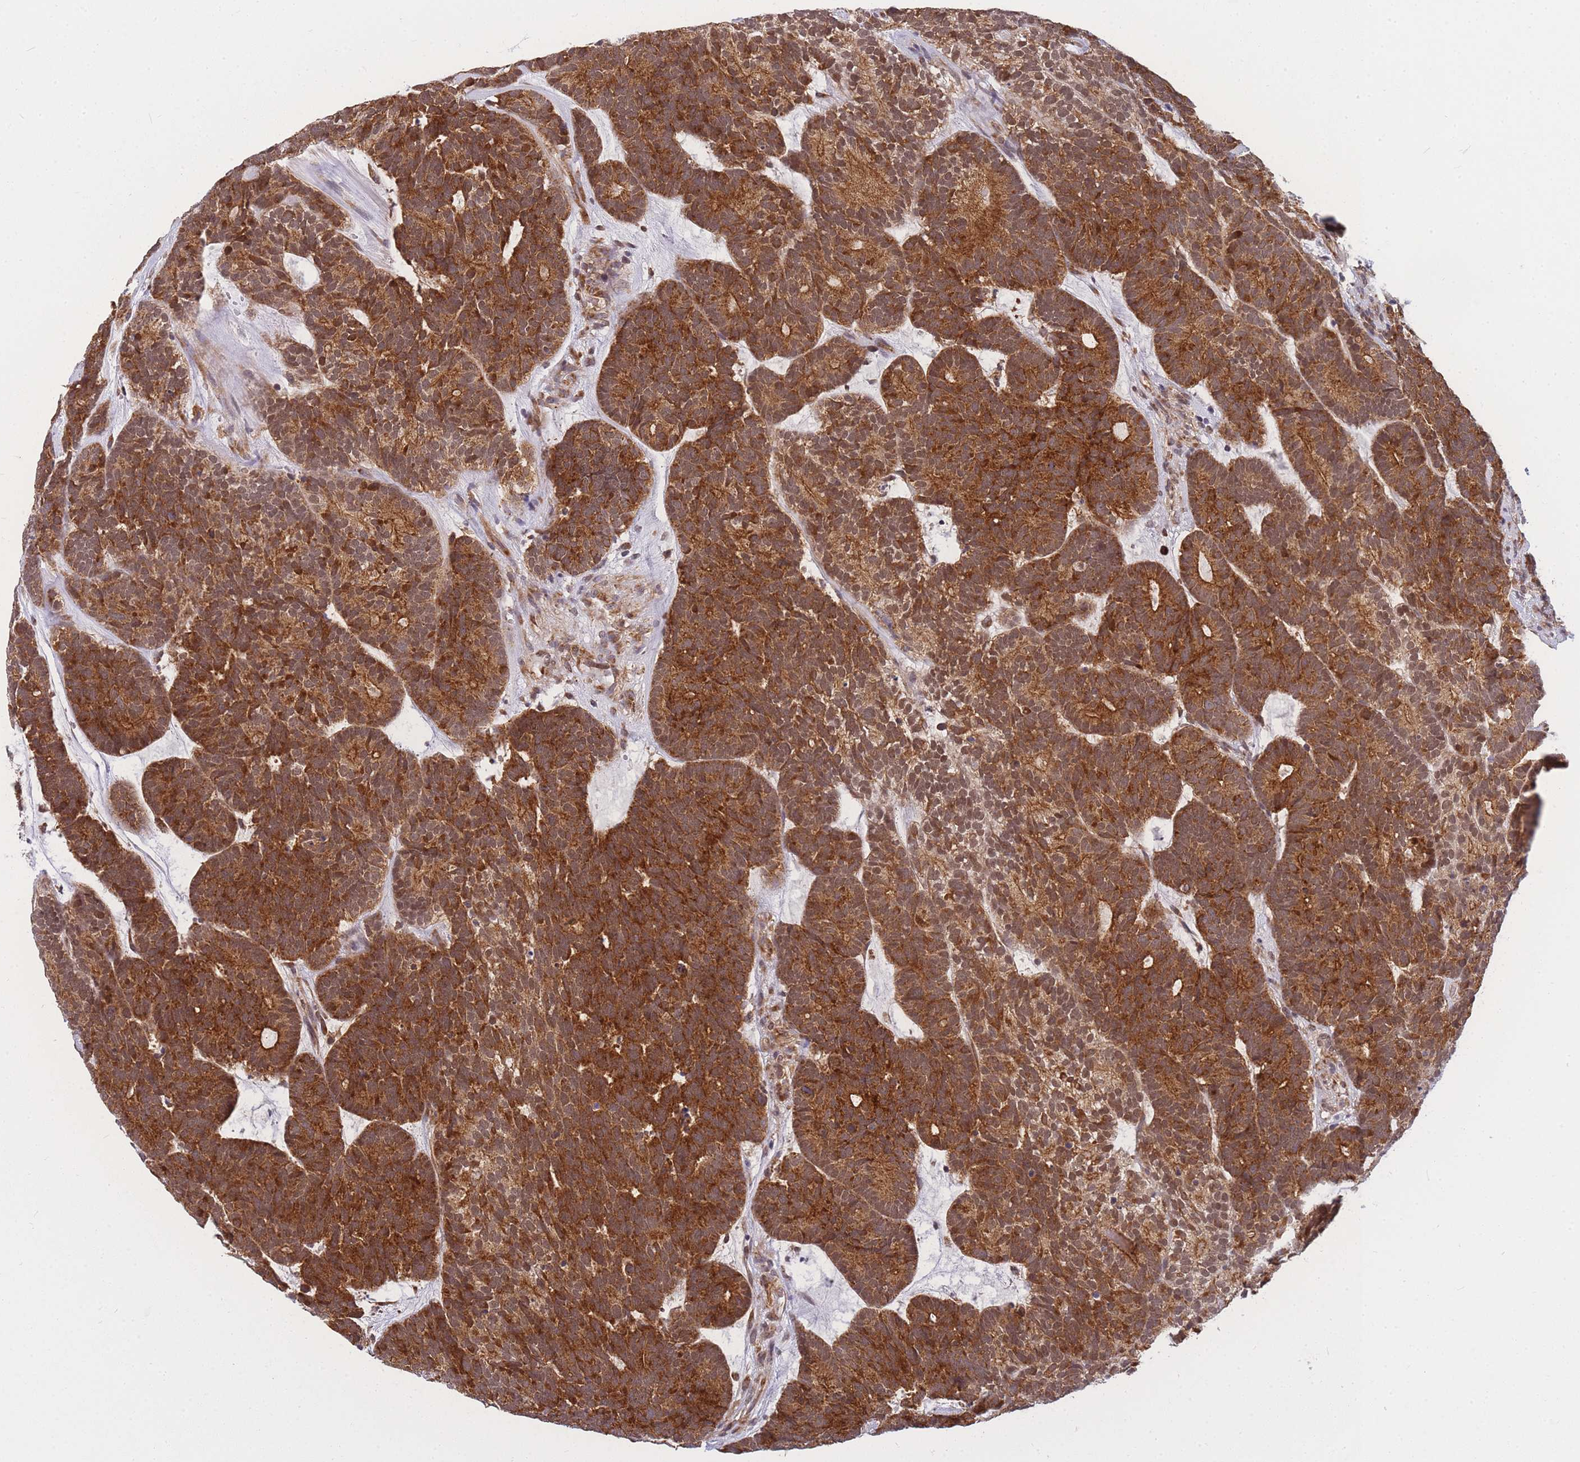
{"staining": {"intensity": "strong", "quantity": ">75%", "location": "cytoplasmic/membranous"}, "tissue": "head and neck cancer", "cell_type": "Tumor cells", "image_type": "cancer", "snomed": [{"axis": "morphology", "description": "Adenocarcinoma, NOS"}, {"axis": "topography", "description": "Head-Neck"}], "caption": "Protein expression analysis of head and neck adenocarcinoma displays strong cytoplasmic/membranous expression in about >75% of tumor cells.", "gene": "MRPL23", "patient": {"sex": "female", "age": 81}}